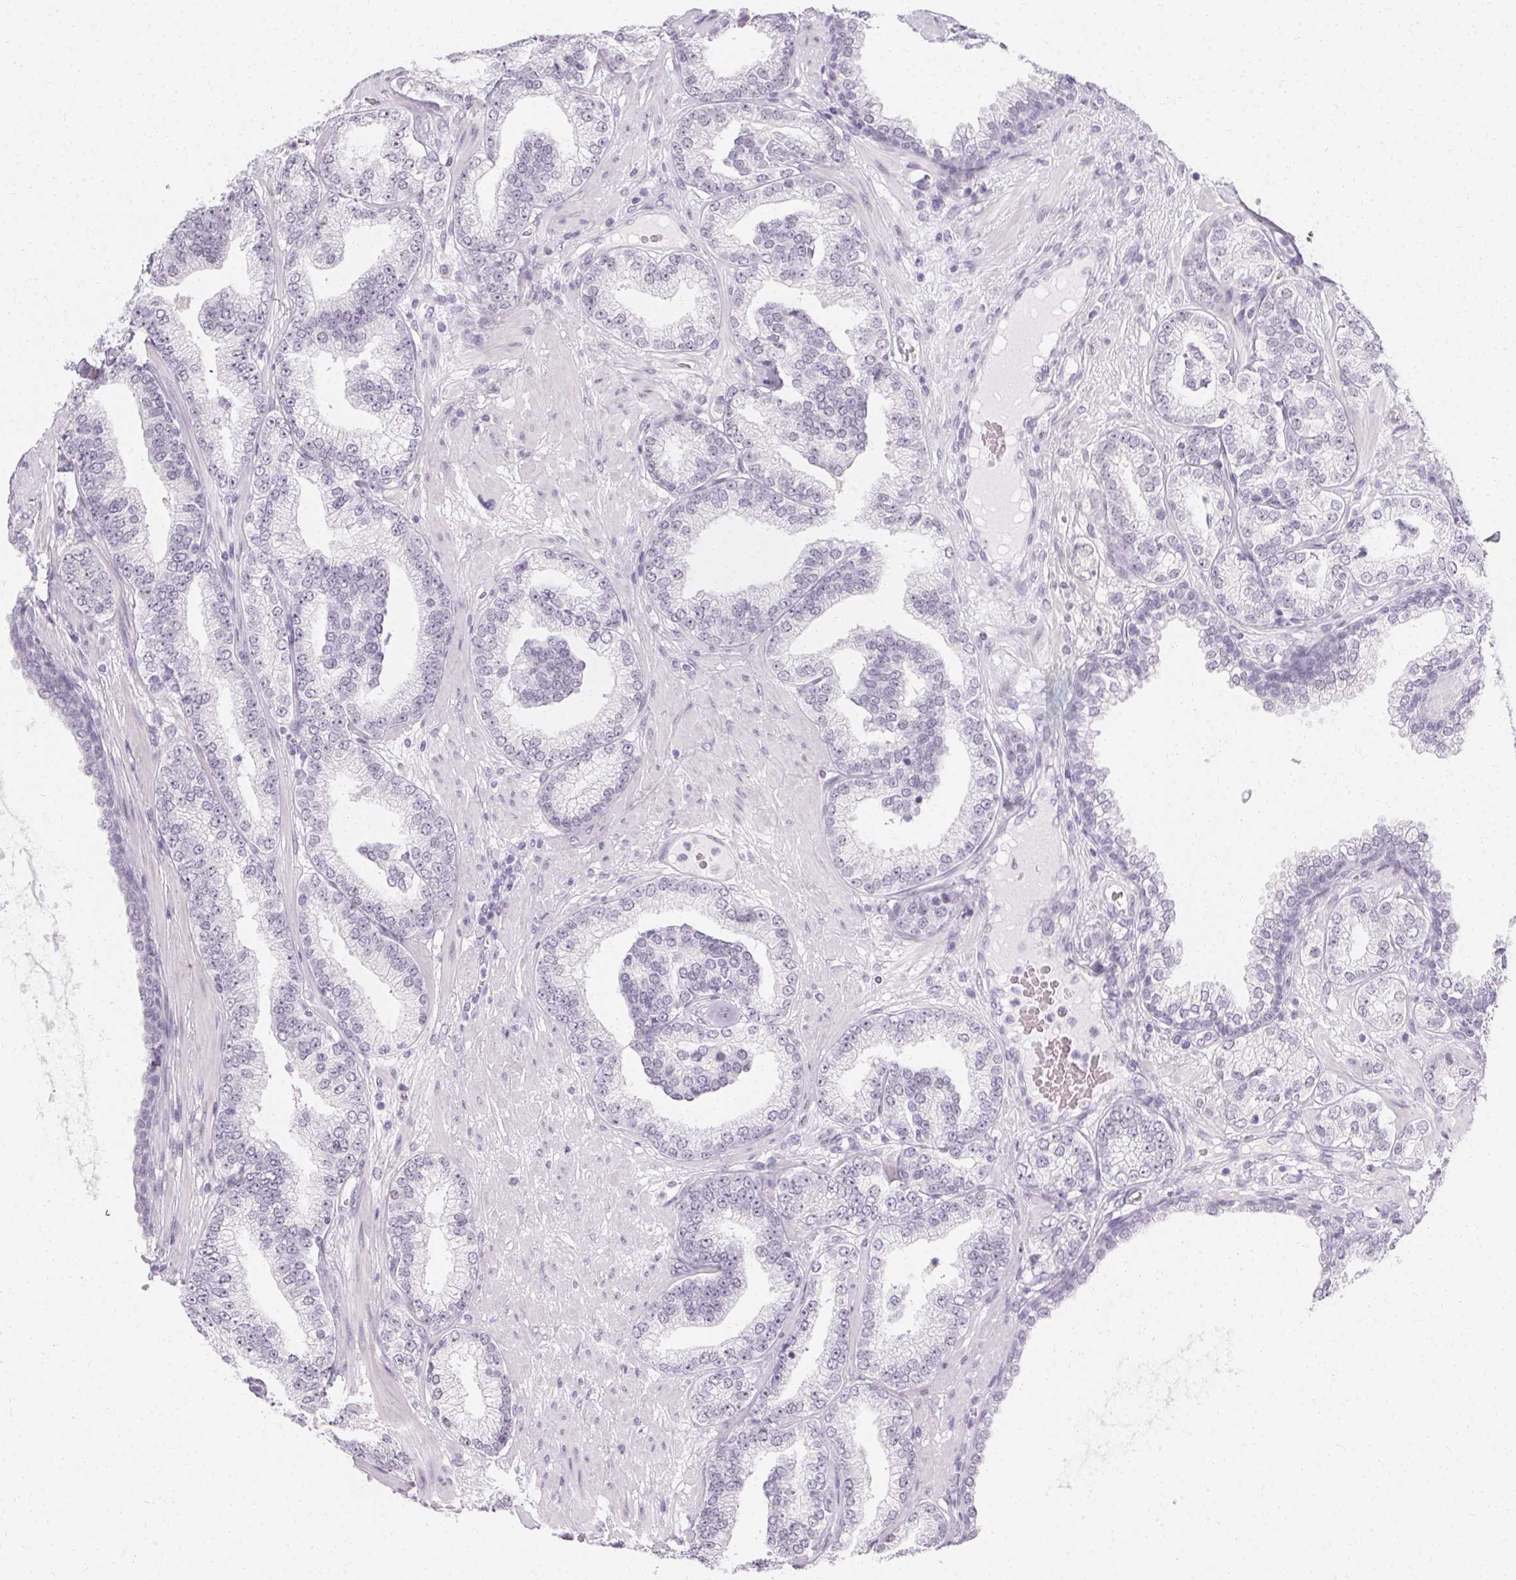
{"staining": {"intensity": "negative", "quantity": "none", "location": "none"}, "tissue": "prostate cancer", "cell_type": "Tumor cells", "image_type": "cancer", "snomed": [{"axis": "morphology", "description": "Adenocarcinoma, High grade"}, {"axis": "topography", "description": "Prostate"}], "caption": "This is an immunohistochemistry image of human prostate cancer (high-grade adenocarcinoma). There is no staining in tumor cells.", "gene": "SYNPR", "patient": {"sex": "male", "age": 62}}